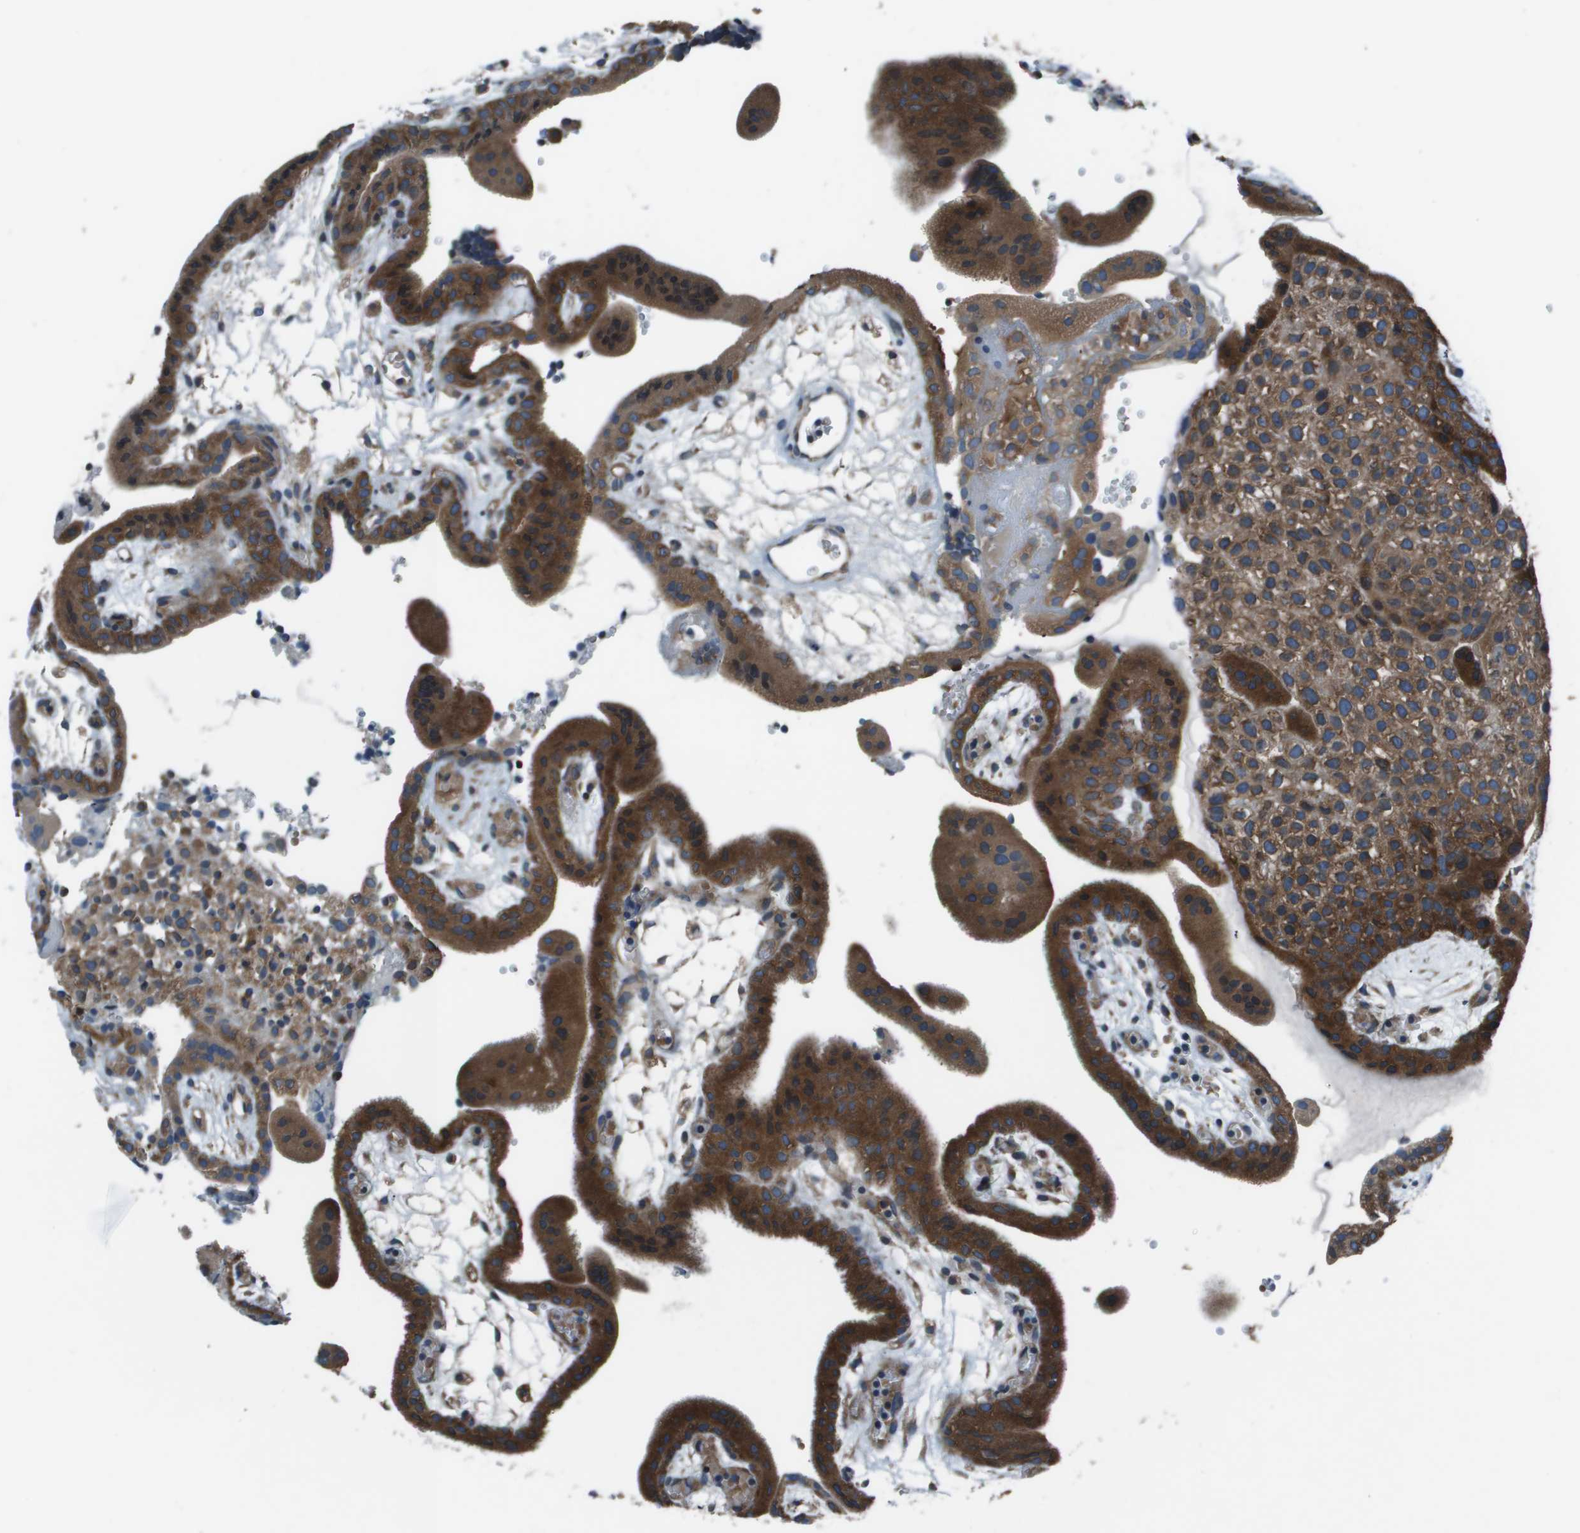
{"staining": {"intensity": "moderate", "quantity": ">75%", "location": "cytoplasmic/membranous"}, "tissue": "placenta", "cell_type": "Decidual cells", "image_type": "normal", "snomed": [{"axis": "morphology", "description": "Normal tissue, NOS"}, {"axis": "topography", "description": "Placenta"}], "caption": "A high-resolution photomicrograph shows immunohistochemistry (IHC) staining of benign placenta, which displays moderate cytoplasmic/membranous staining in about >75% of decidual cells.", "gene": "EIF3B", "patient": {"sex": "female", "age": 18}}